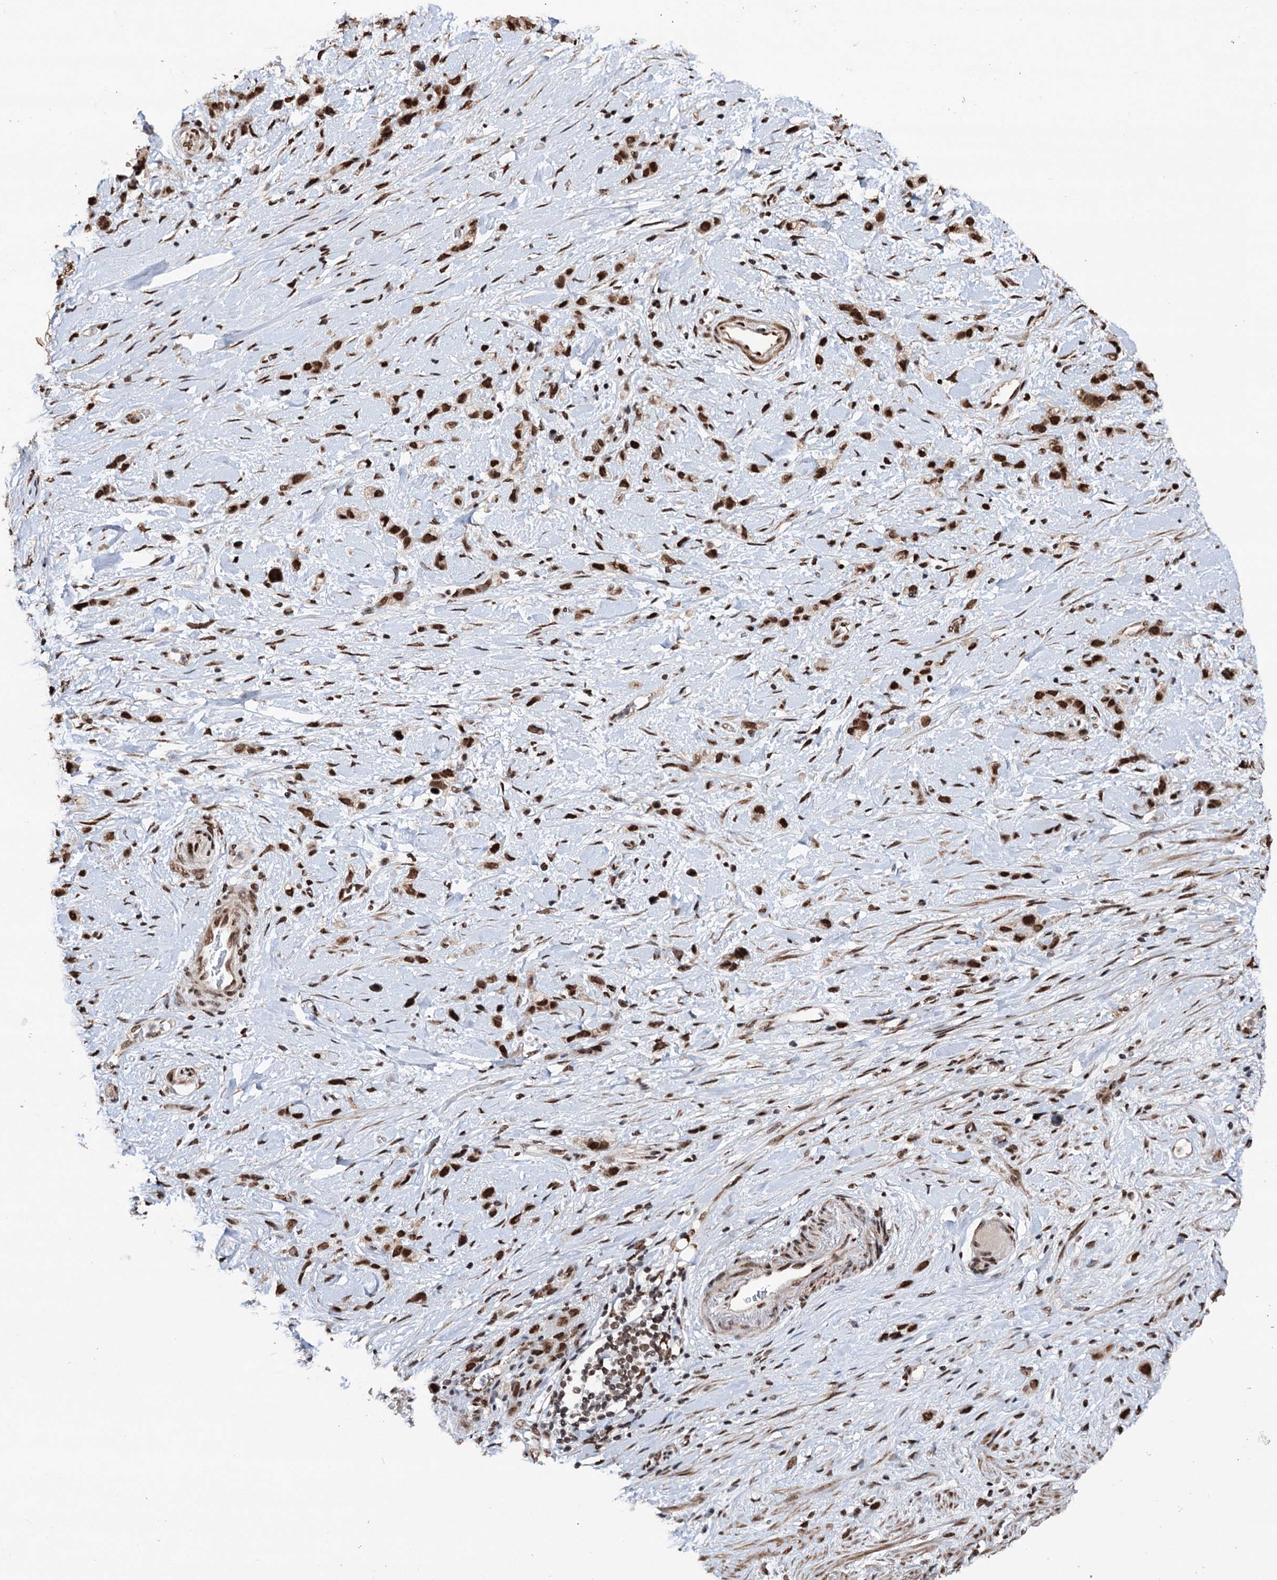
{"staining": {"intensity": "strong", "quantity": ">75%", "location": "nuclear"}, "tissue": "stomach cancer", "cell_type": "Tumor cells", "image_type": "cancer", "snomed": [{"axis": "morphology", "description": "Adenocarcinoma, NOS"}, {"axis": "morphology", "description": "Adenocarcinoma, High grade"}, {"axis": "topography", "description": "Stomach, upper"}, {"axis": "topography", "description": "Stomach, lower"}], "caption": "A histopathology image of human stomach cancer stained for a protein reveals strong nuclear brown staining in tumor cells. Nuclei are stained in blue.", "gene": "MATR3", "patient": {"sex": "female", "age": 65}}